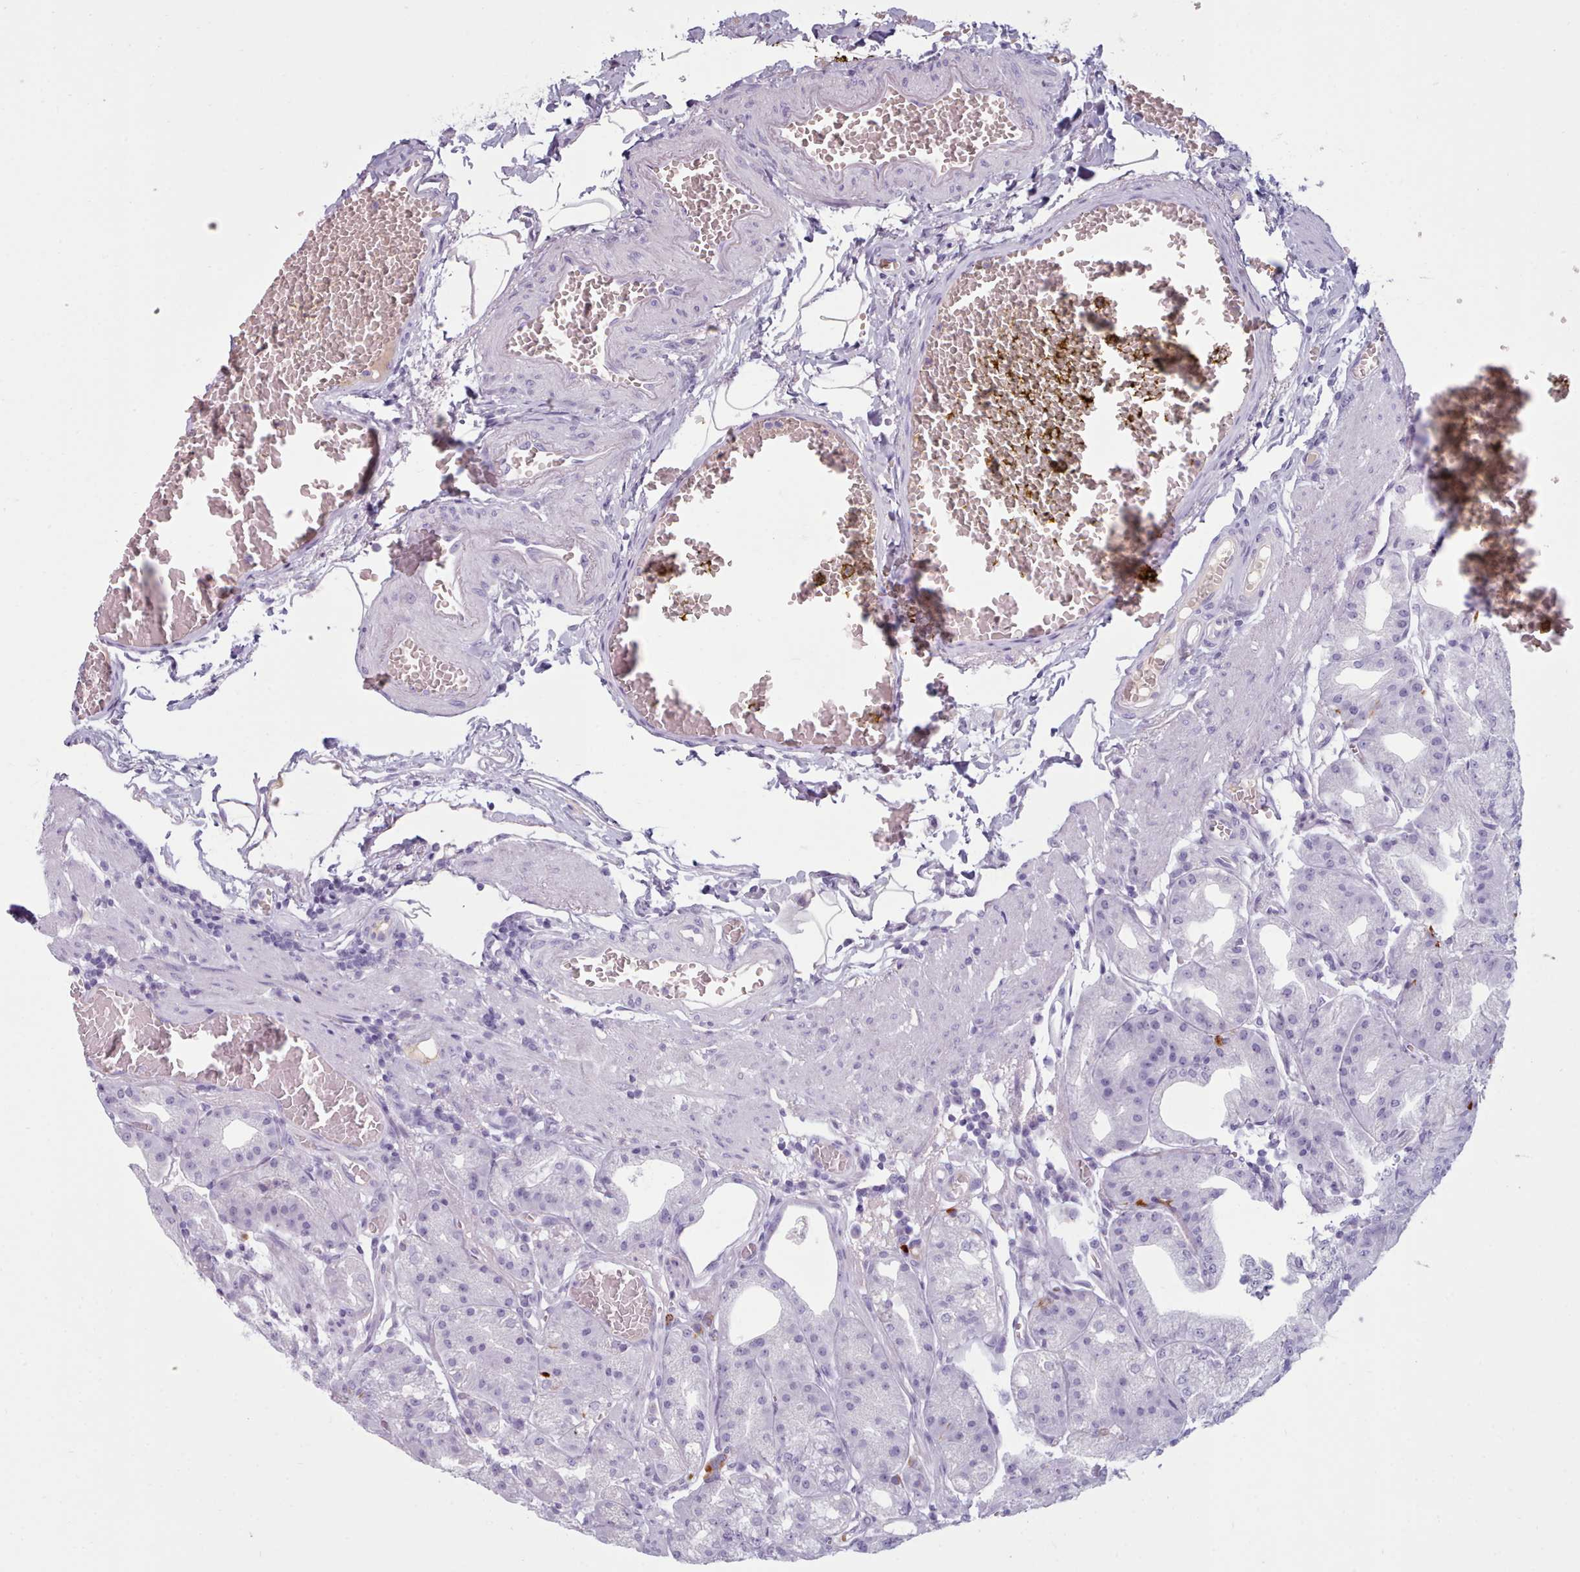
{"staining": {"intensity": "negative", "quantity": "none", "location": "none"}, "tissue": "stomach", "cell_type": "Glandular cells", "image_type": "normal", "snomed": [{"axis": "morphology", "description": "Normal tissue, NOS"}, {"axis": "topography", "description": "Stomach, upper"}, {"axis": "topography", "description": "Stomach, lower"}], "caption": "This is a photomicrograph of immunohistochemistry staining of normal stomach, which shows no expression in glandular cells.", "gene": "ZNF43", "patient": {"sex": "male", "age": 71}}